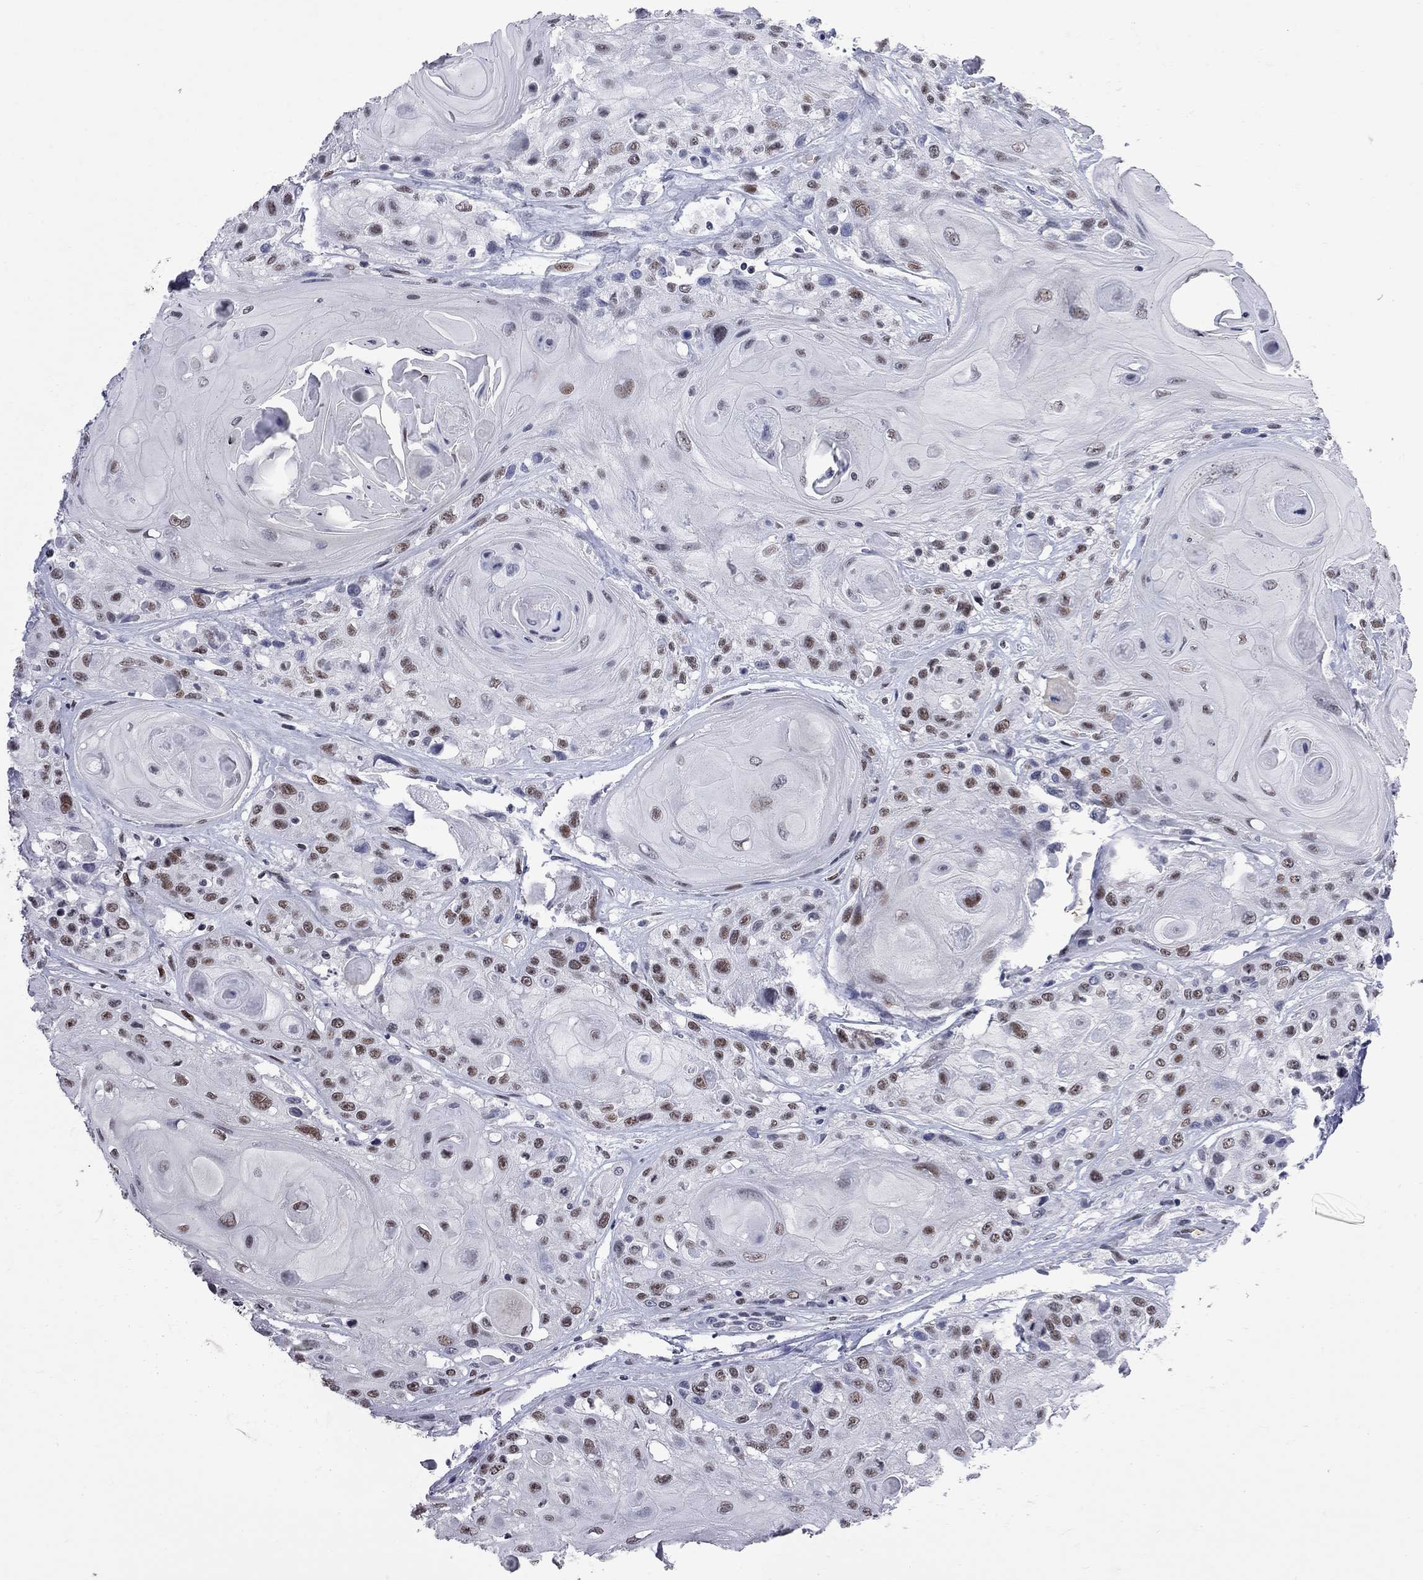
{"staining": {"intensity": "moderate", "quantity": "25%-75%", "location": "nuclear"}, "tissue": "head and neck cancer", "cell_type": "Tumor cells", "image_type": "cancer", "snomed": [{"axis": "morphology", "description": "Squamous cell carcinoma, NOS"}, {"axis": "topography", "description": "Head-Neck"}], "caption": "High-power microscopy captured an immunohistochemistry (IHC) photomicrograph of squamous cell carcinoma (head and neck), revealing moderate nuclear staining in about 25%-75% of tumor cells.", "gene": "ZBTB47", "patient": {"sex": "female", "age": 59}}